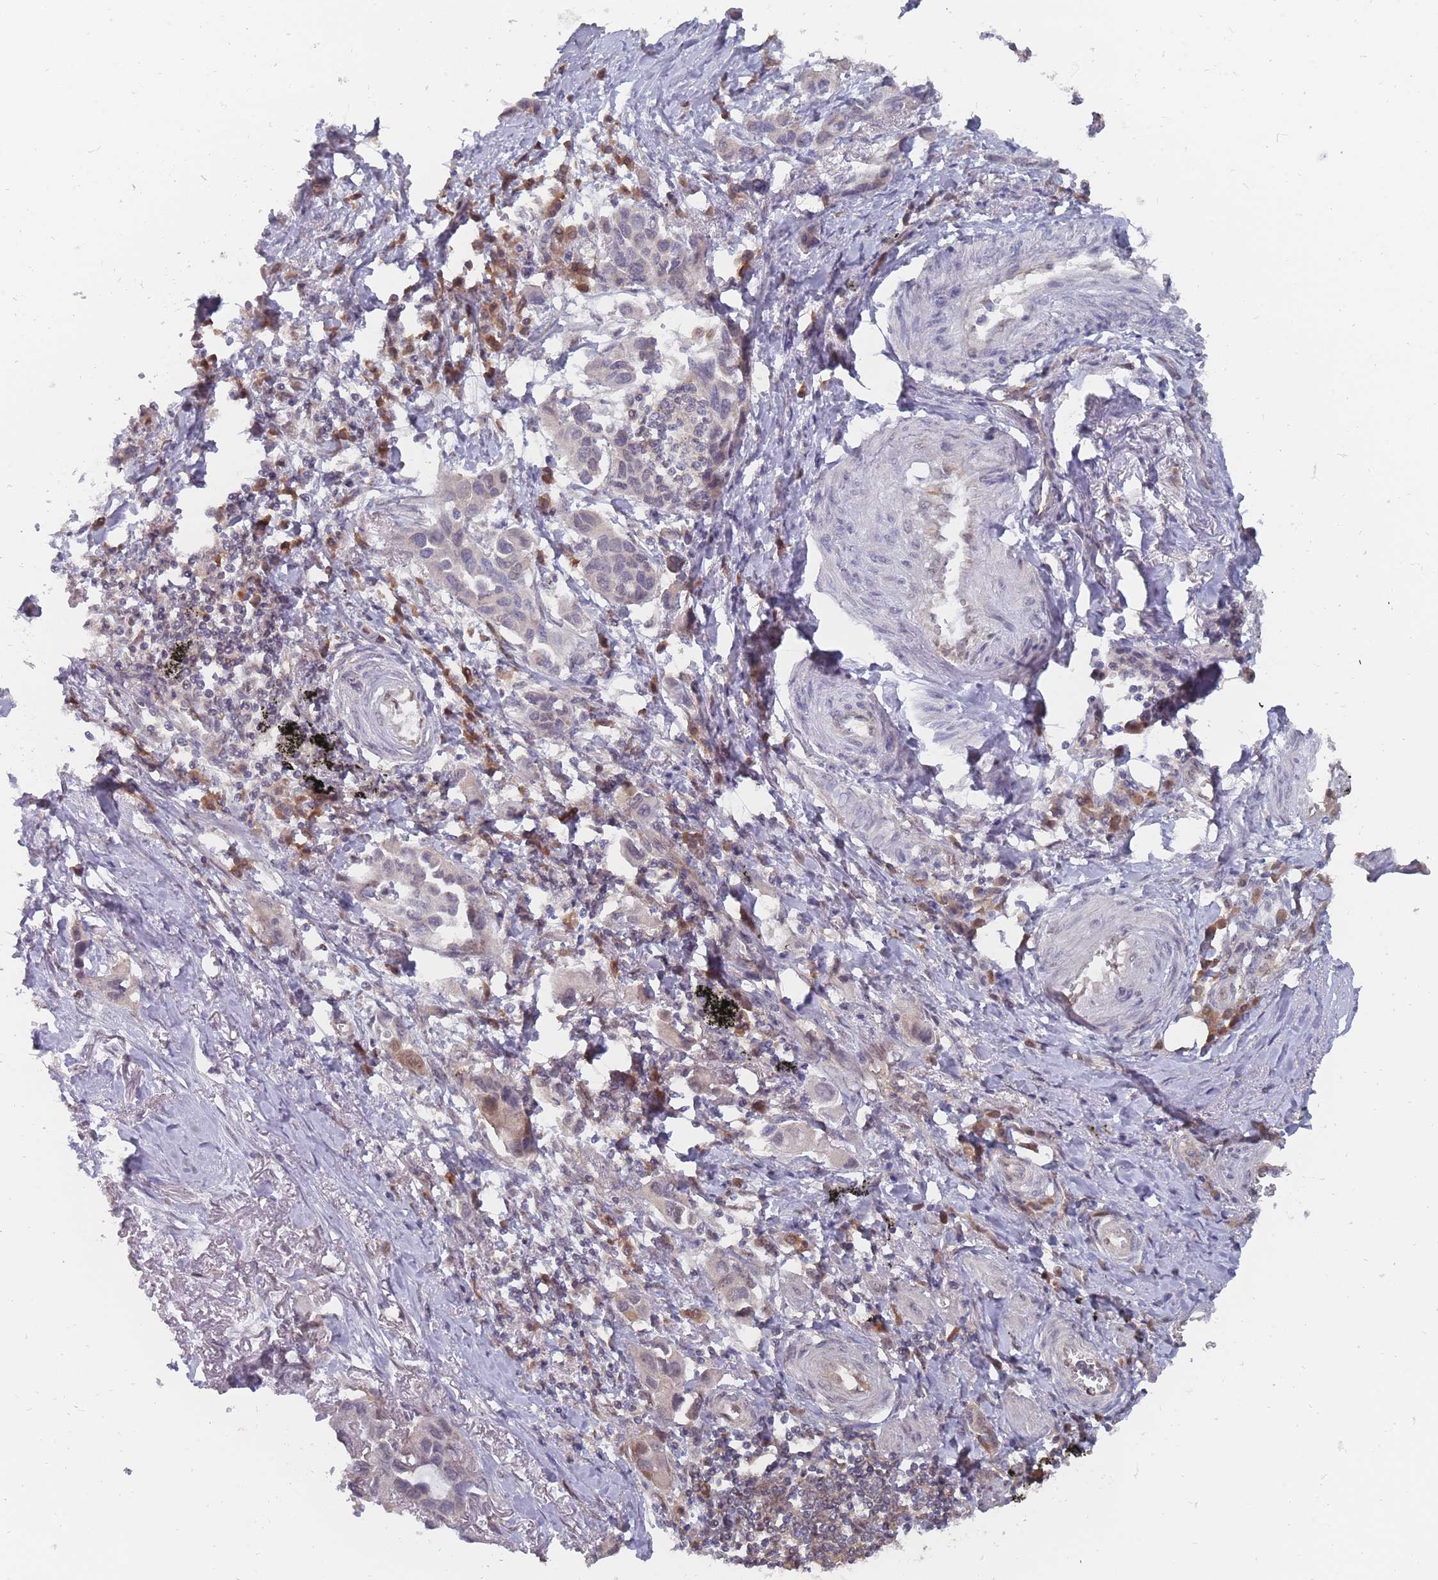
{"staining": {"intensity": "negative", "quantity": "none", "location": "none"}, "tissue": "lung cancer", "cell_type": "Tumor cells", "image_type": "cancer", "snomed": [{"axis": "morphology", "description": "Adenocarcinoma, NOS"}, {"axis": "topography", "description": "Lung"}], "caption": "Protein analysis of lung cancer displays no significant positivity in tumor cells. The staining is performed using DAB brown chromogen with nuclei counter-stained in using hematoxylin.", "gene": "NKD1", "patient": {"sex": "female", "age": 76}}